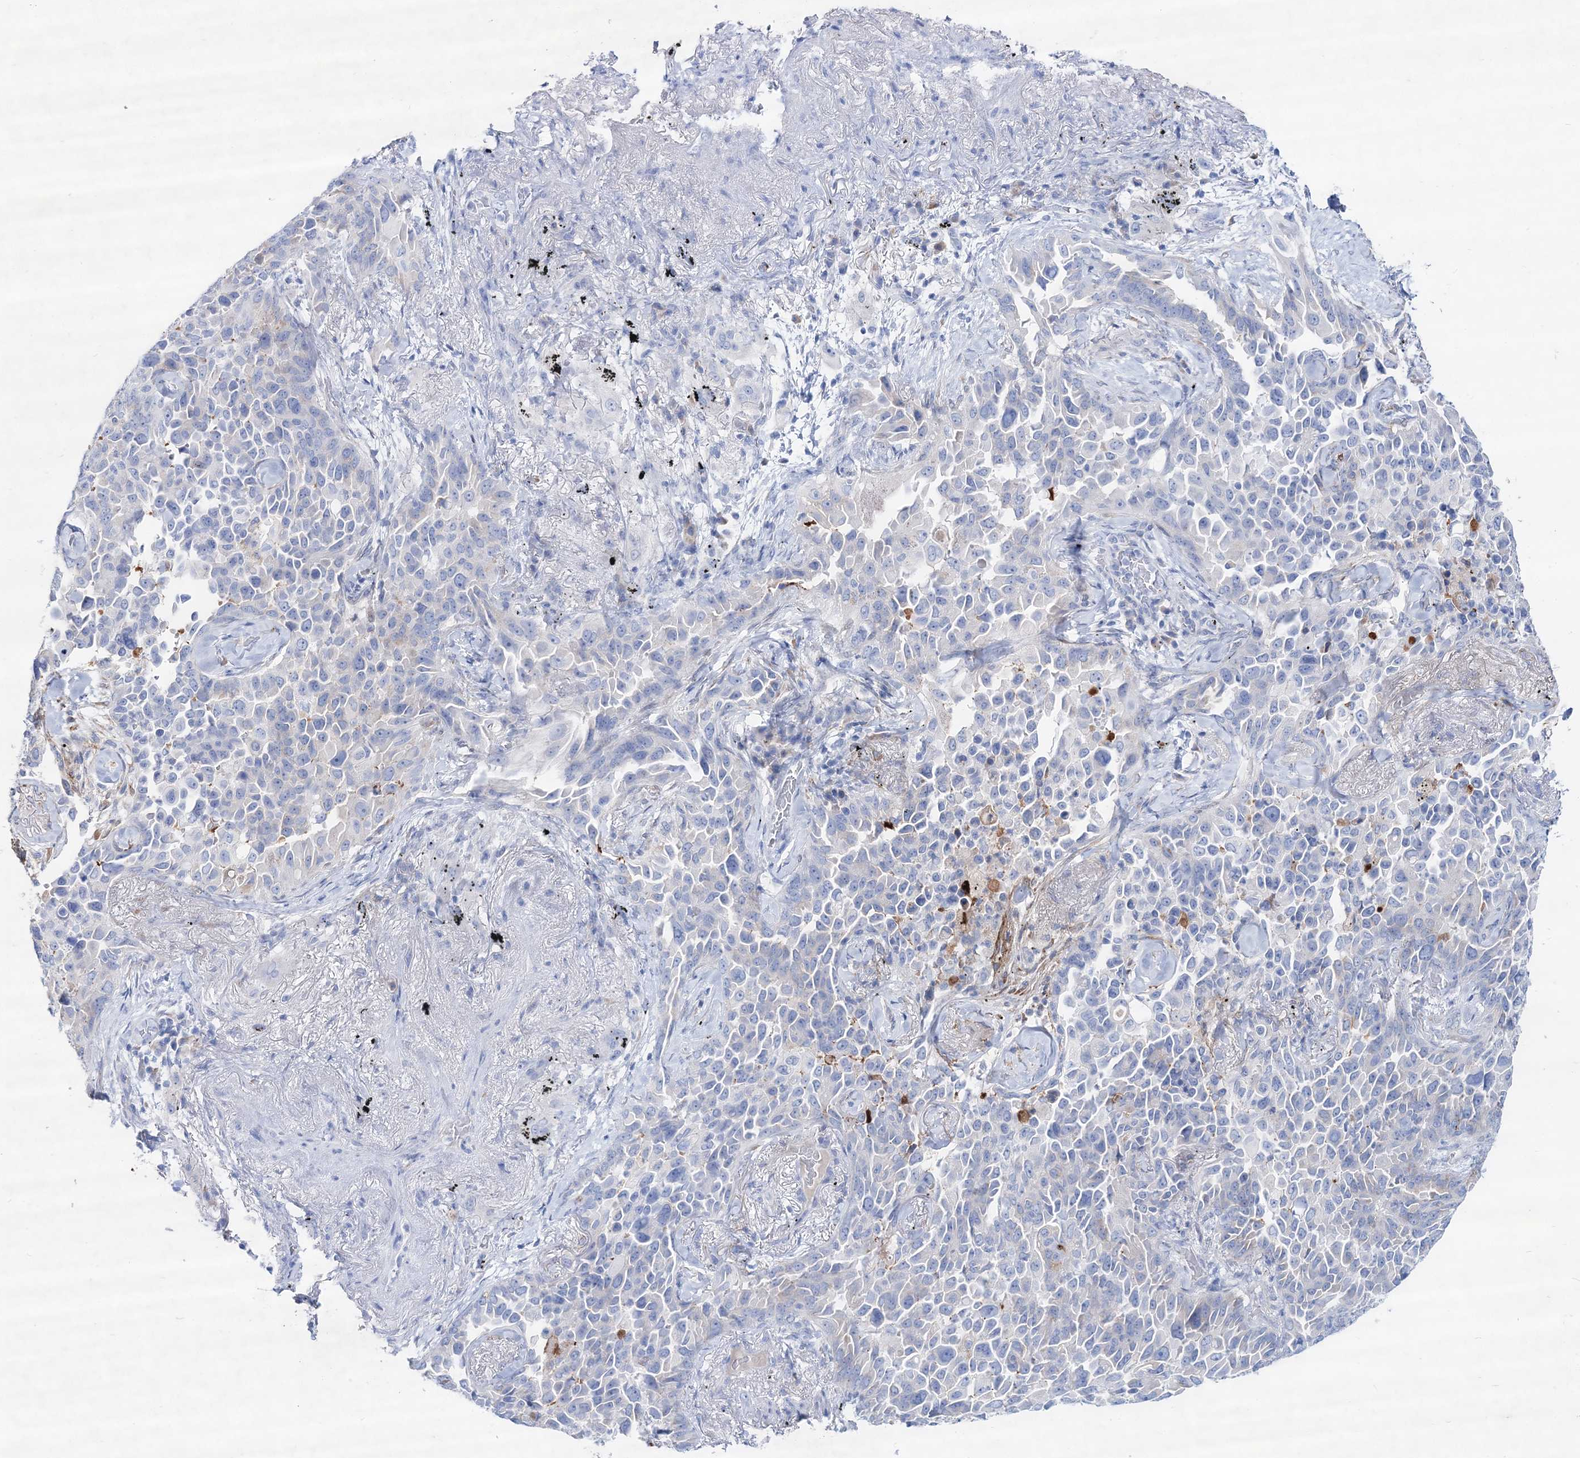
{"staining": {"intensity": "negative", "quantity": "none", "location": "none"}, "tissue": "lung cancer", "cell_type": "Tumor cells", "image_type": "cancer", "snomed": [{"axis": "morphology", "description": "Adenocarcinoma, NOS"}, {"axis": "topography", "description": "Lung"}], "caption": "IHC of adenocarcinoma (lung) displays no positivity in tumor cells. (DAB (3,3'-diaminobenzidine) immunohistochemistry (IHC), high magnification).", "gene": "SPINK7", "patient": {"sex": "female", "age": 67}}